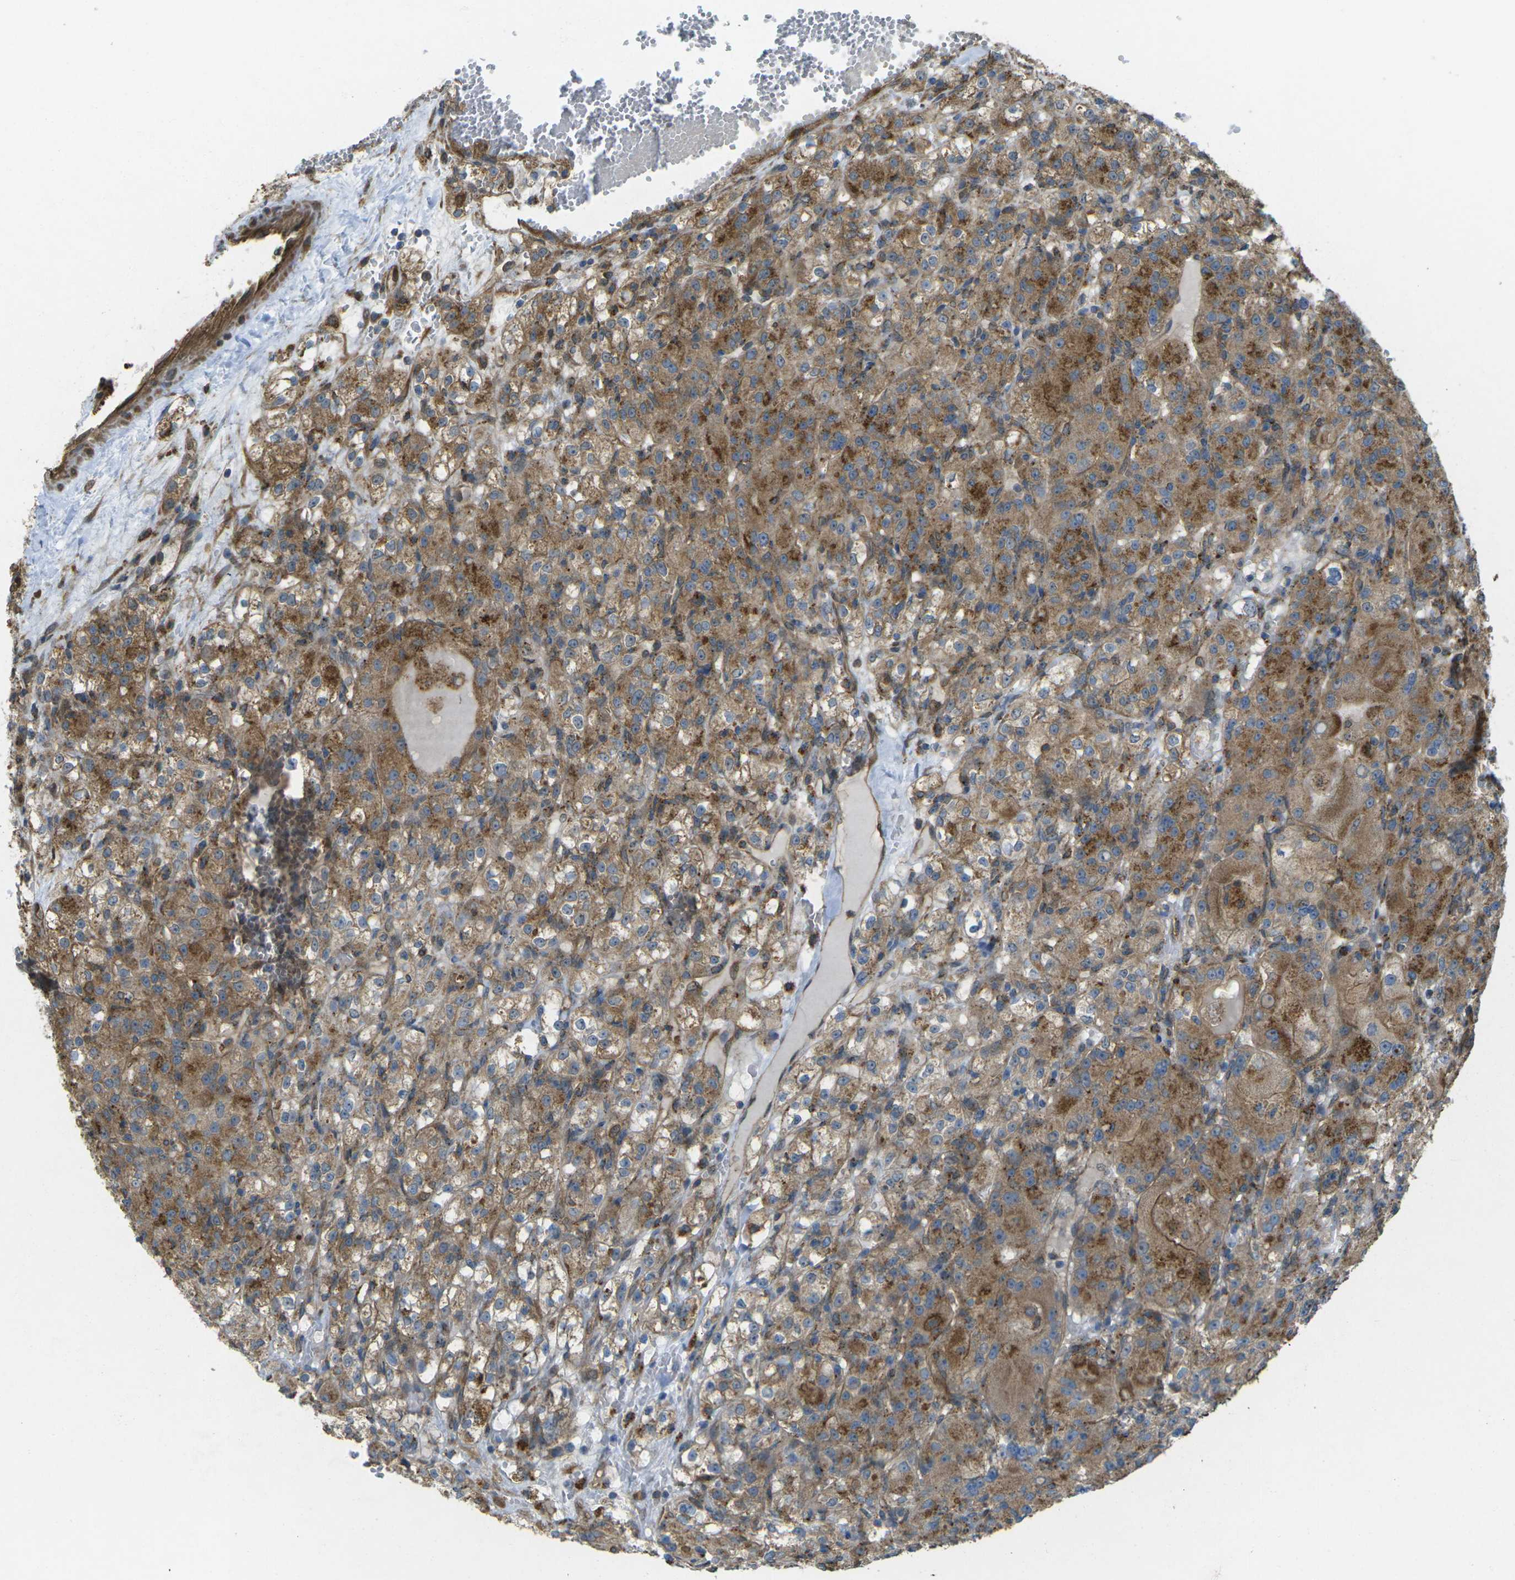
{"staining": {"intensity": "moderate", "quantity": ">75%", "location": "cytoplasmic/membranous"}, "tissue": "renal cancer", "cell_type": "Tumor cells", "image_type": "cancer", "snomed": [{"axis": "morphology", "description": "Normal tissue, NOS"}, {"axis": "morphology", "description": "Adenocarcinoma, NOS"}, {"axis": "topography", "description": "Kidney"}], "caption": "A high-resolution histopathology image shows immunohistochemistry staining of renal adenocarcinoma, which exhibits moderate cytoplasmic/membranous staining in approximately >75% of tumor cells. Using DAB (brown) and hematoxylin (blue) stains, captured at high magnification using brightfield microscopy.", "gene": "CHMP3", "patient": {"sex": "male", "age": 61}}